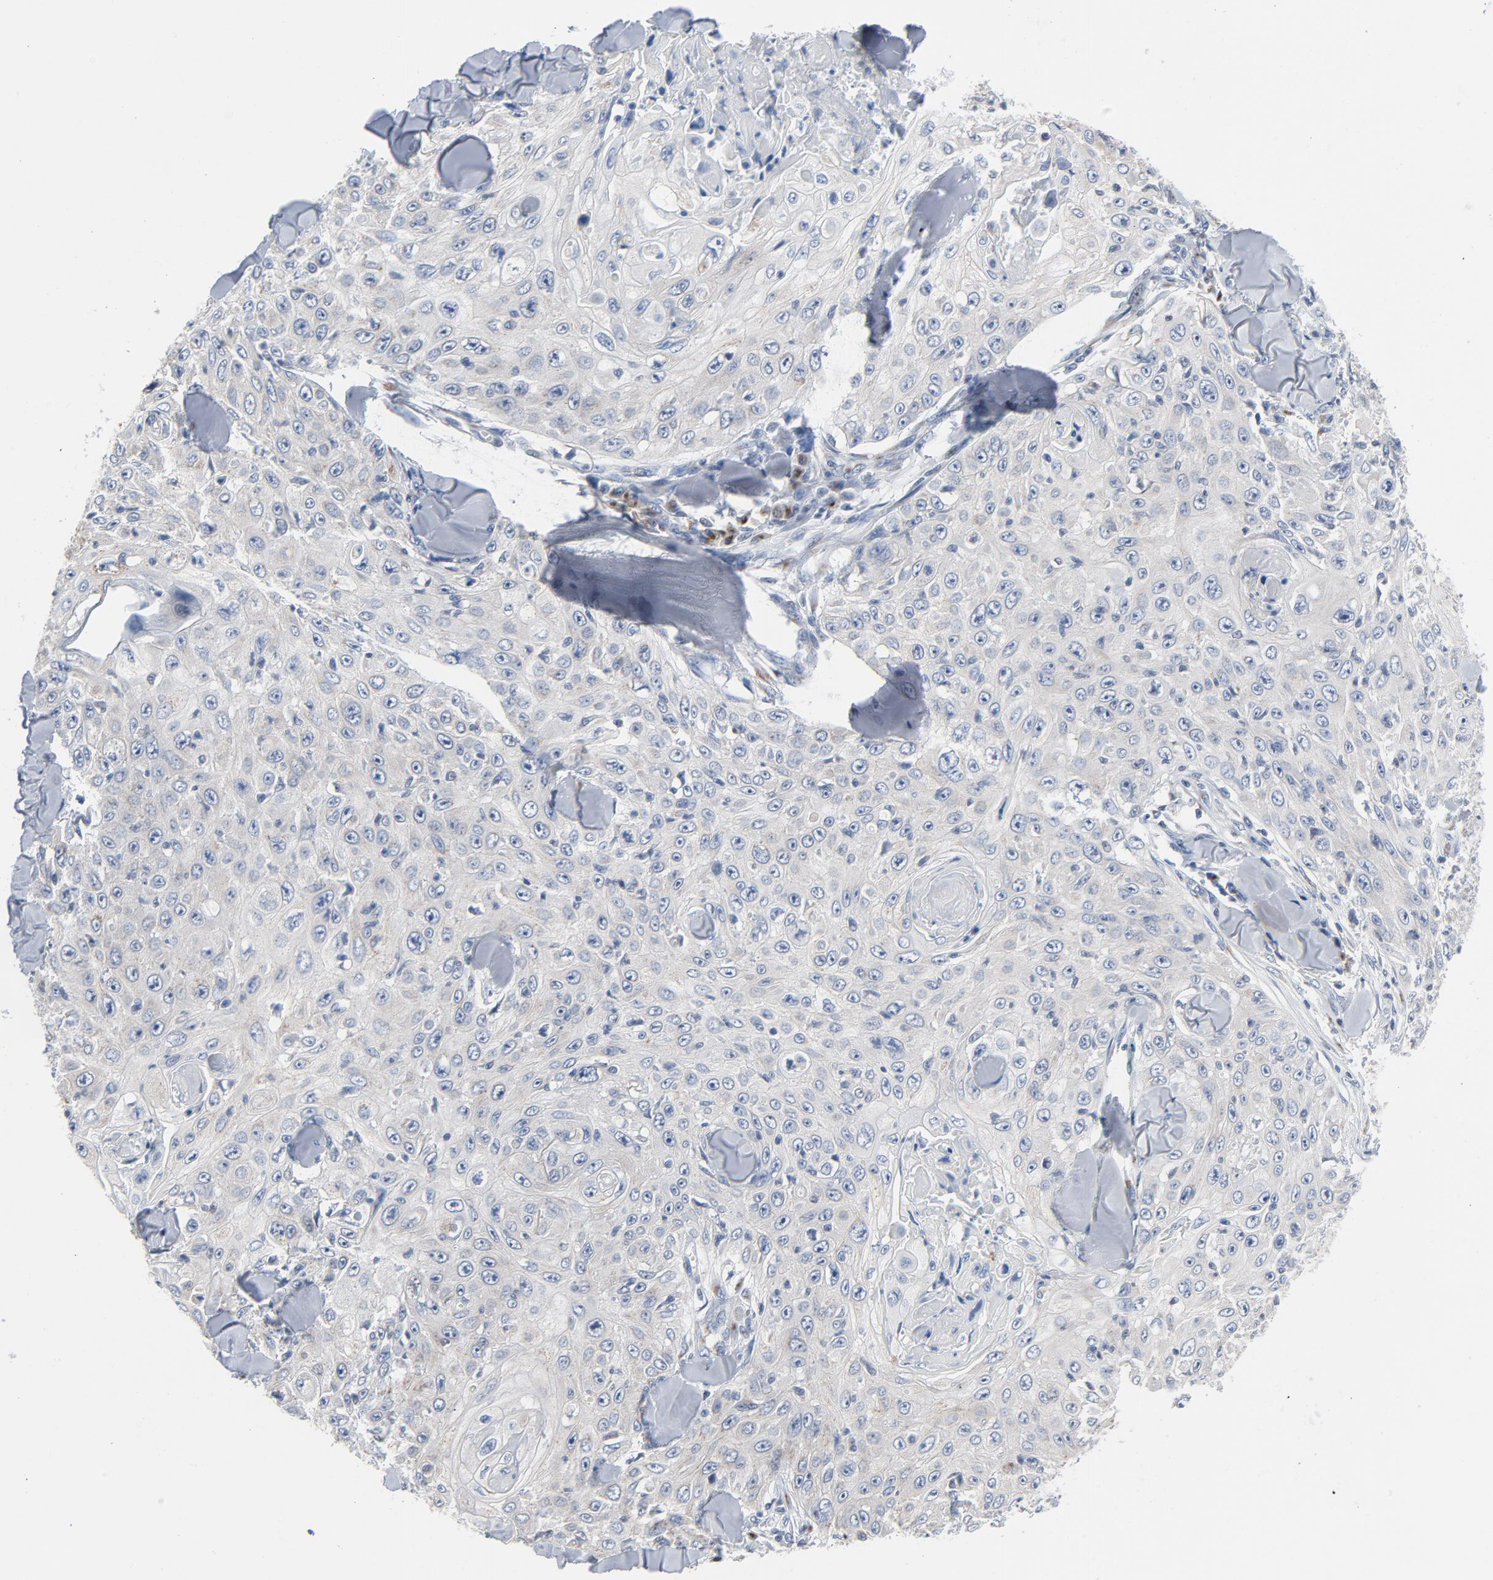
{"staining": {"intensity": "weak", "quantity": "<25%", "location": "cytoplasmic/membranous"}, "tissue": "skin cancer", "cell_type": "Tumor cells", "image_type": "cancer", "snomed": [{"axis": "morphology", "description": "Squamous cell carcinoma, NOS"}, {"axis": "topography", "description": "Skin"}], "caption": "The histopathology image demonstrates no staining of tumor cells in squamous cell carcinoma (skin).", "gene": "YIPF6", "patient": {"sex": "male", "age": 86}}